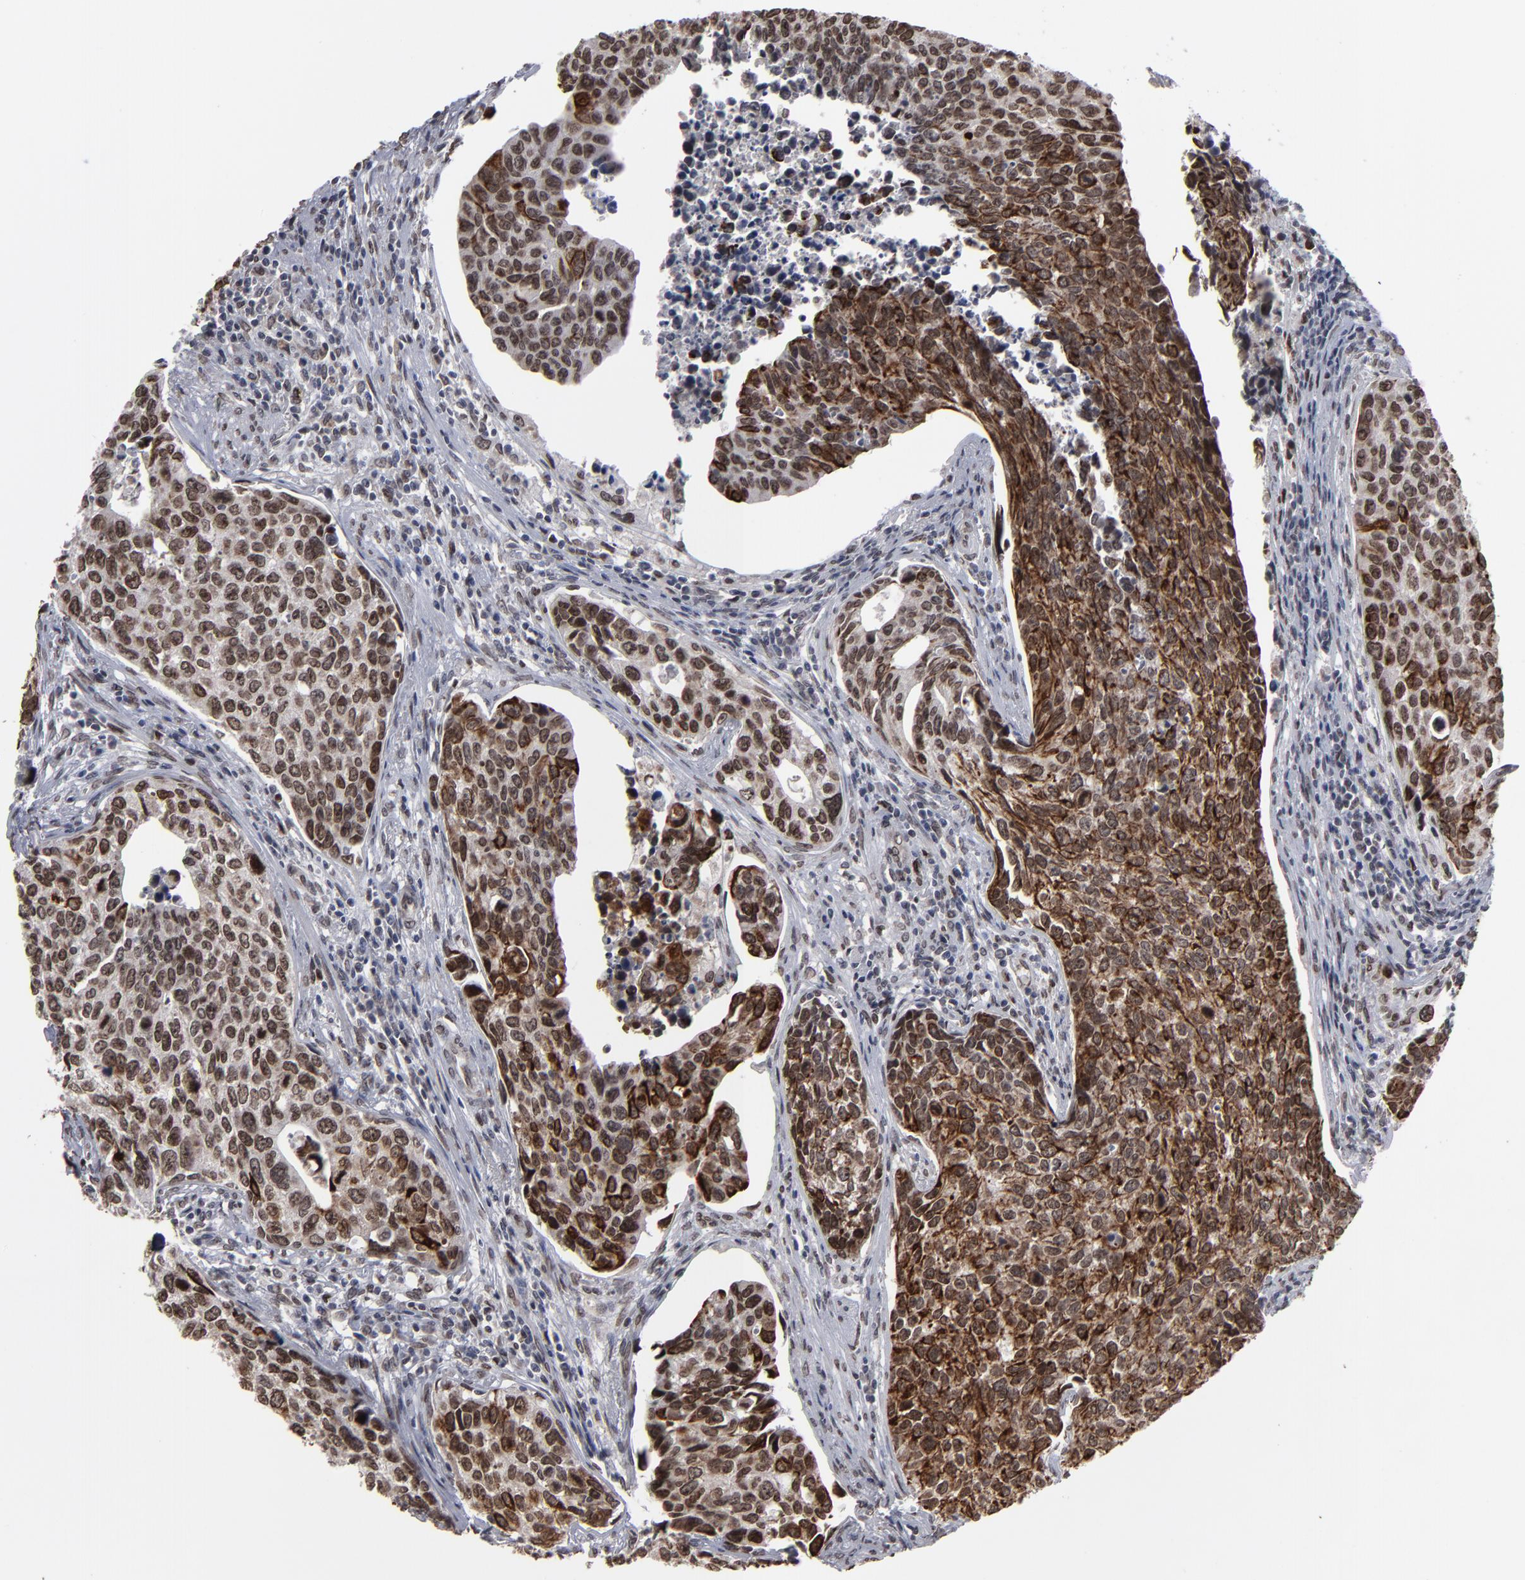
{"staining": {"intensity": "strong", "quantity": ">75%", "location": "cytoplasmic/membranous,nuclear"}, "tissue": "urothelial cancer", "cell_type": "Tumor cells", "image_type": "cancer", "snomed": [{"axis": "morphology", "description": "Urothelial carcinoma, High grade"}, {"axis": "topography", "description": "Urinary bladder"}], "caption": "A high amount of strong cytoplasmic/membranous and nuclear positivity is seen in about >75% of tumor cells in high-grade urothelial carcinoma tissue.", "gene": "BAZ1A", "patient": {"sex": "male", "age": 81}}